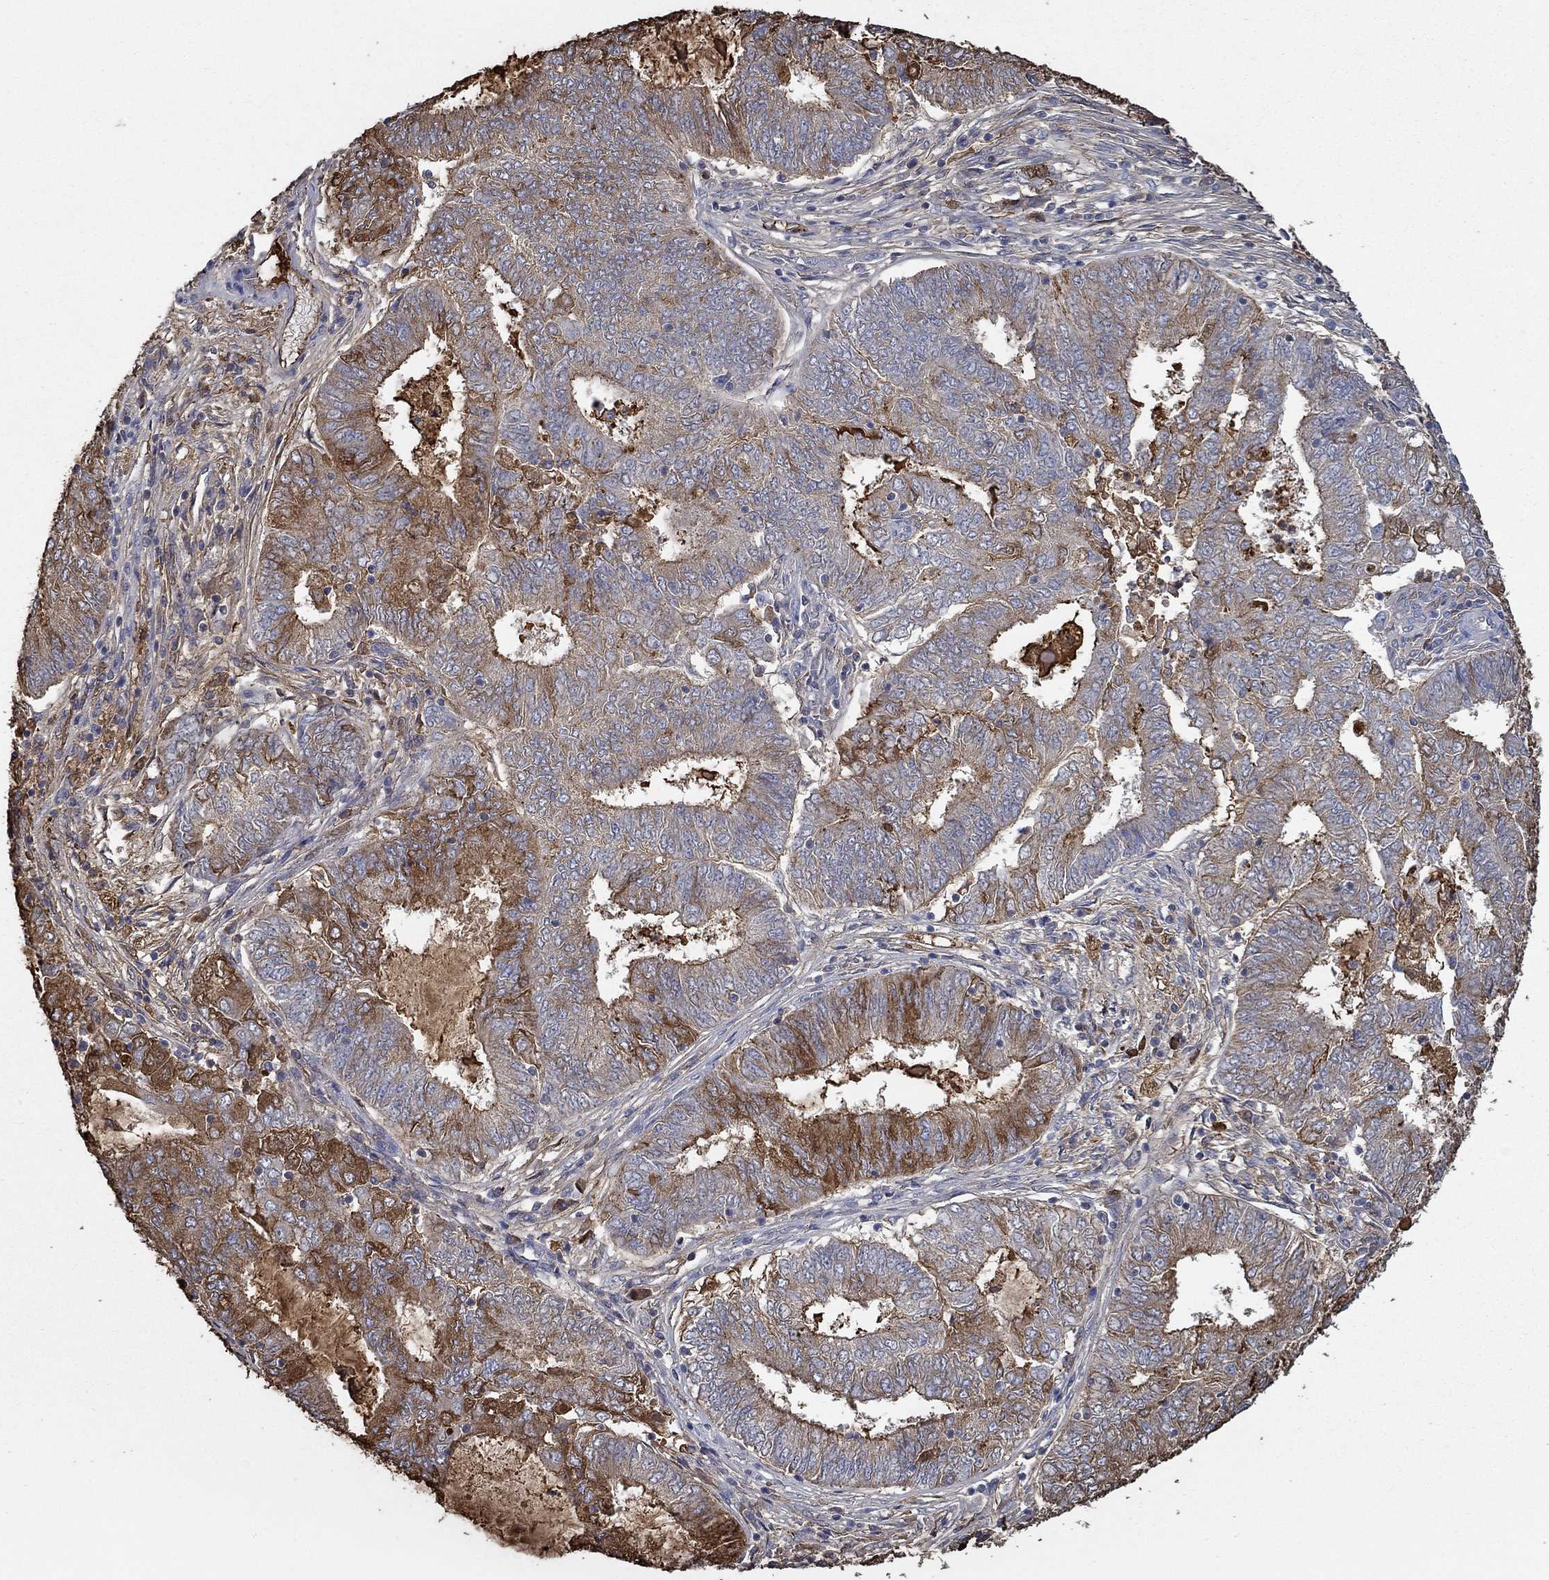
{"staining": {"intensity": "moderate", "quantity": "25%-75%", "location": "cytoplasmic/membranous"}, "tissue": "endometrial cancer", "cell_type": "Tumor cells", "image_type": "cancer", "snomed": [{"axis": "morphology", "description": "Adenocarcinoma, NOS"}, {"axis": "topography", "description": "Endometrium"}], "caption": "Endometrial cancer stained for a protein exhibits moderate cytoplasmic/membranous positivity in tumor cells.", "gene": "IL10", "patient": {"sex": "female", "age": 62}}